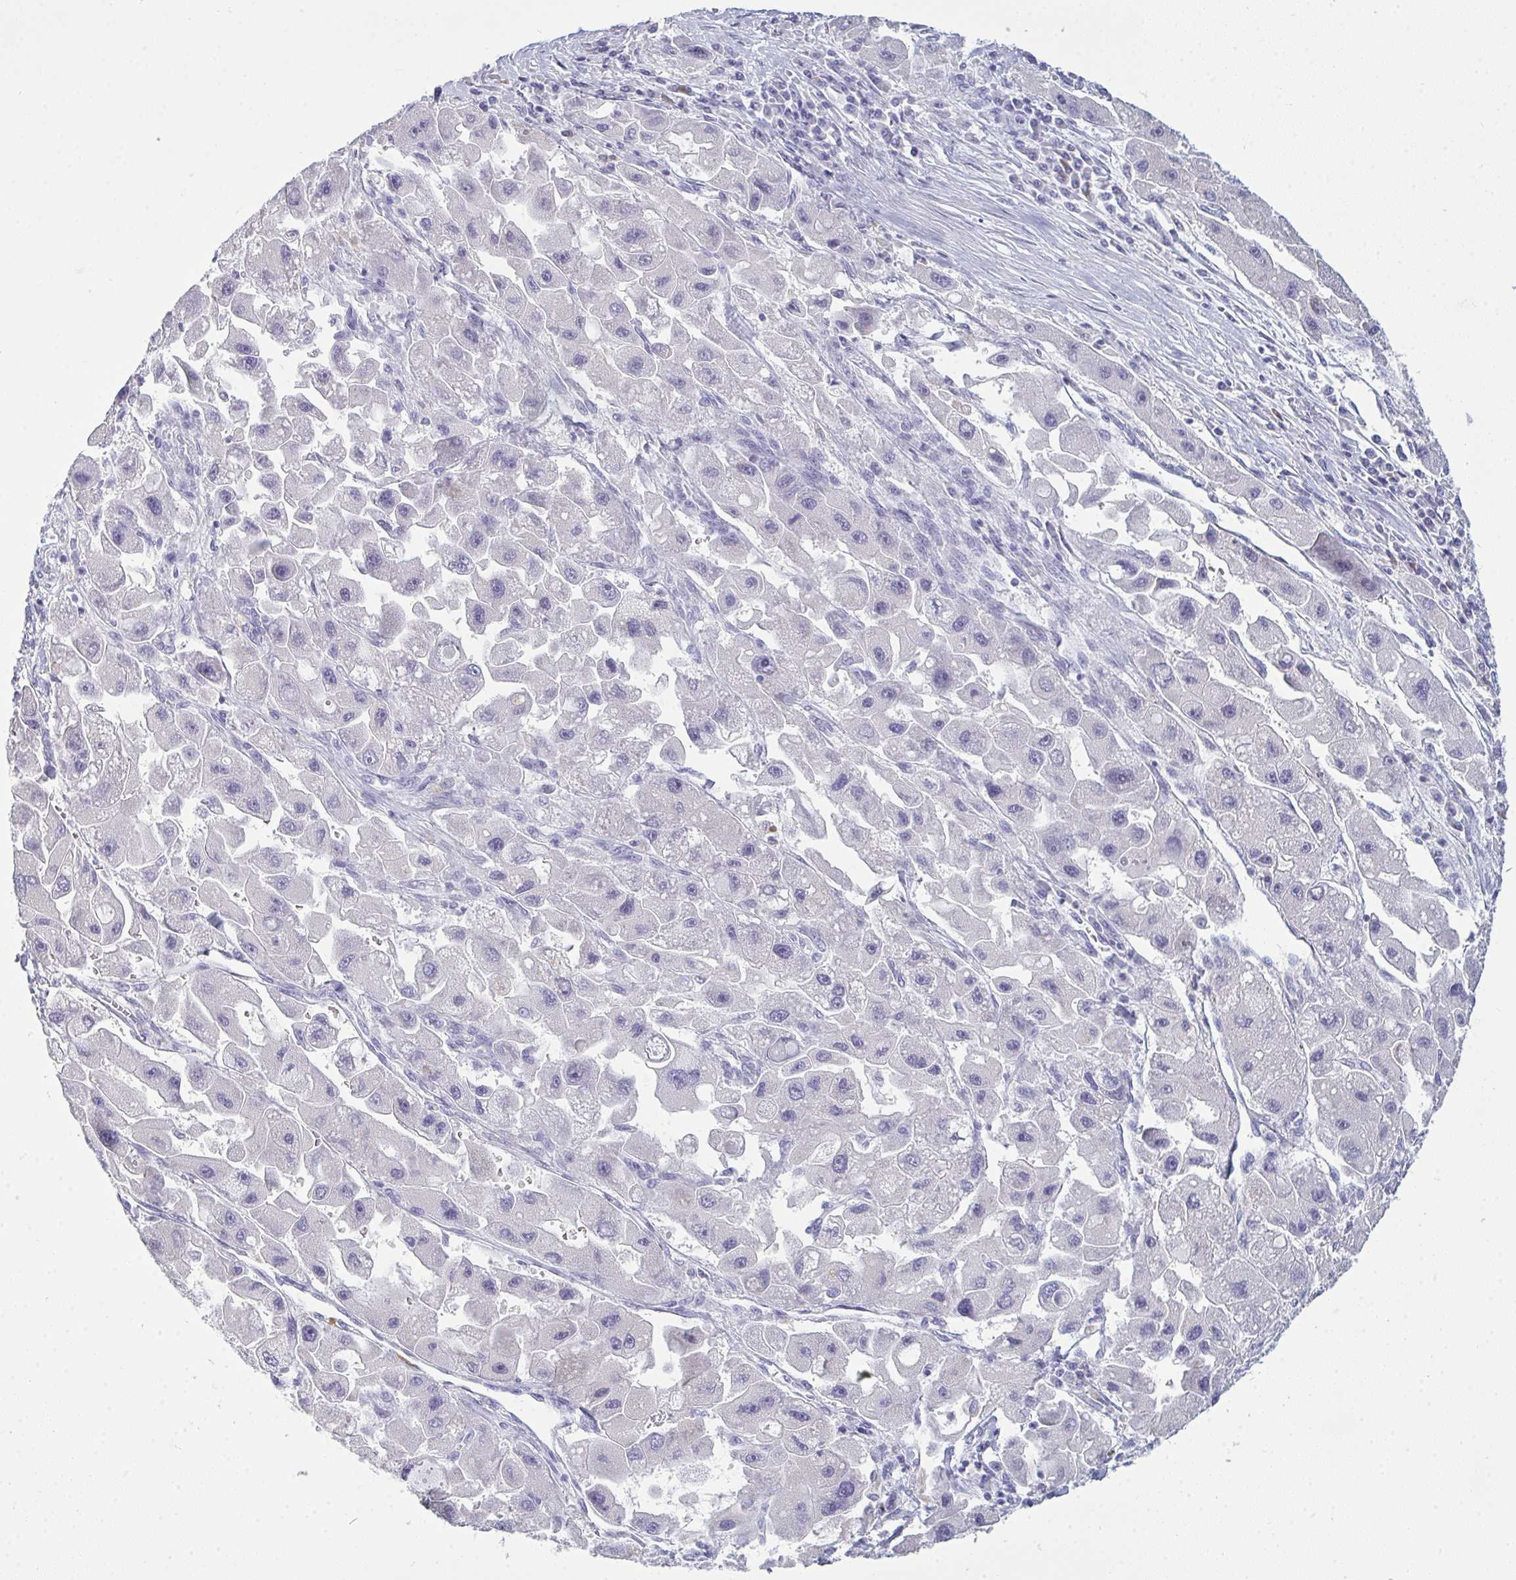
{"staining": {"intensity": "negative", "quantity": "none", "location": "none"}, "tissue": "liver cancer", "cell_type": "Tumor cells", "image_type": "cancer", "snomed": [{"axis": "morphology", "description": "Carcinoma, Hepatocellular, NOS"}, {"axis": "topography", "description": "Liver"}], "caption": "Immunohistochemistry (IHC) photomicrograph of liver hepatocellular carcinoma stained for a protein (brown), which reveals no staining in tumor cells.", "gene": "SERPINB10", "patient": {"sex": "male", "age": 24}}